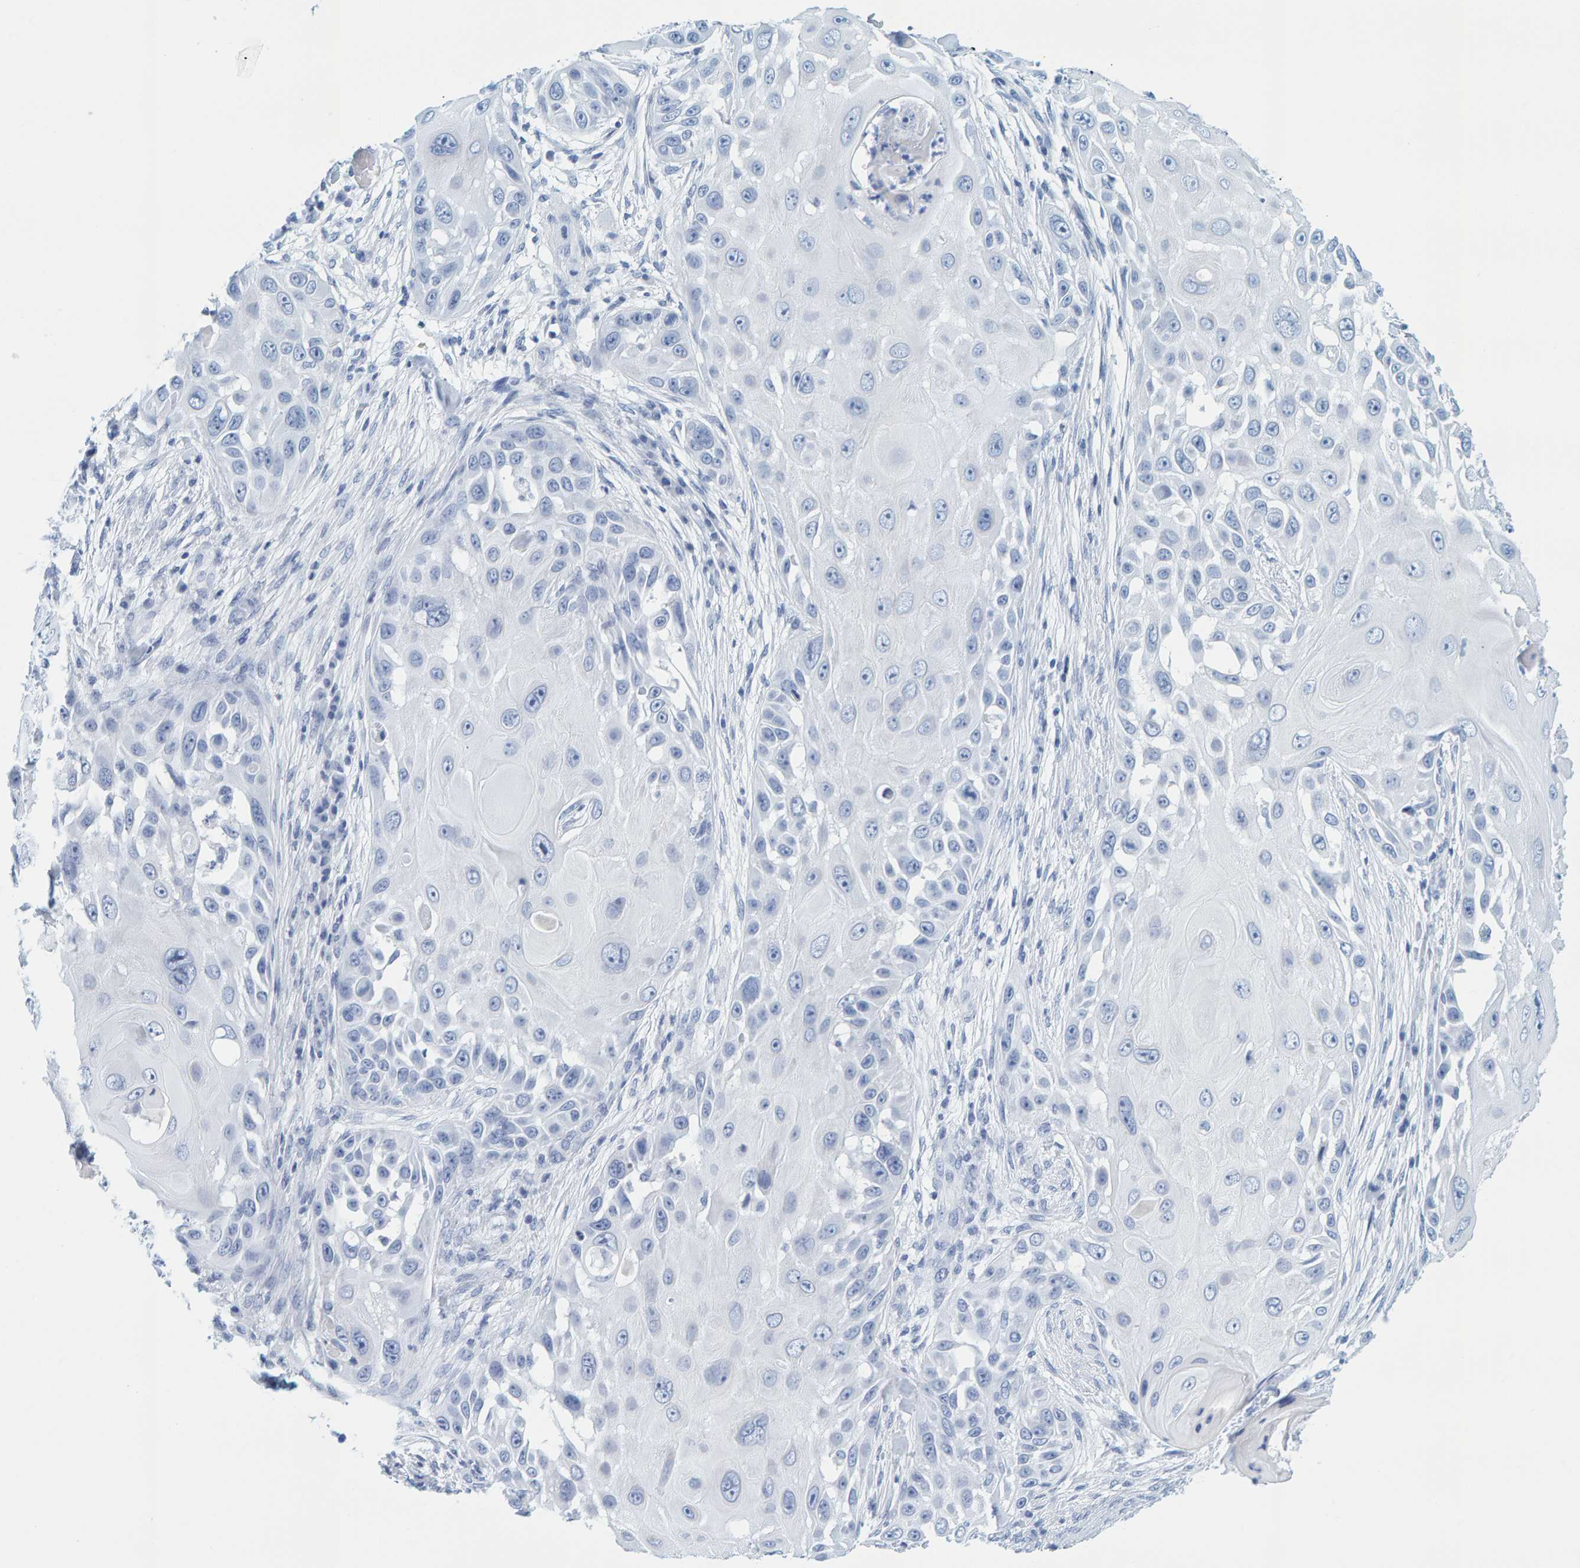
{"staining": {"intensity": "negative", "quantity": "none", "location": "none"}, "tissue": "skin cancer", "cell_type": "Tumor cells", "image_type": "cancer", "snomed": [{"axis": "morphology", "description": "Squamous cell carcinoma, NOS"}, {"axis": "topography", "description": "Skin"}], "caption": "This is a image of immunohistochemistry (IHC) staining of skin squamous cell carcinoma, which shows no staining in tumor cells.", "gene": "SFTPC", "patient": {"sex": "female", "age": 44}}